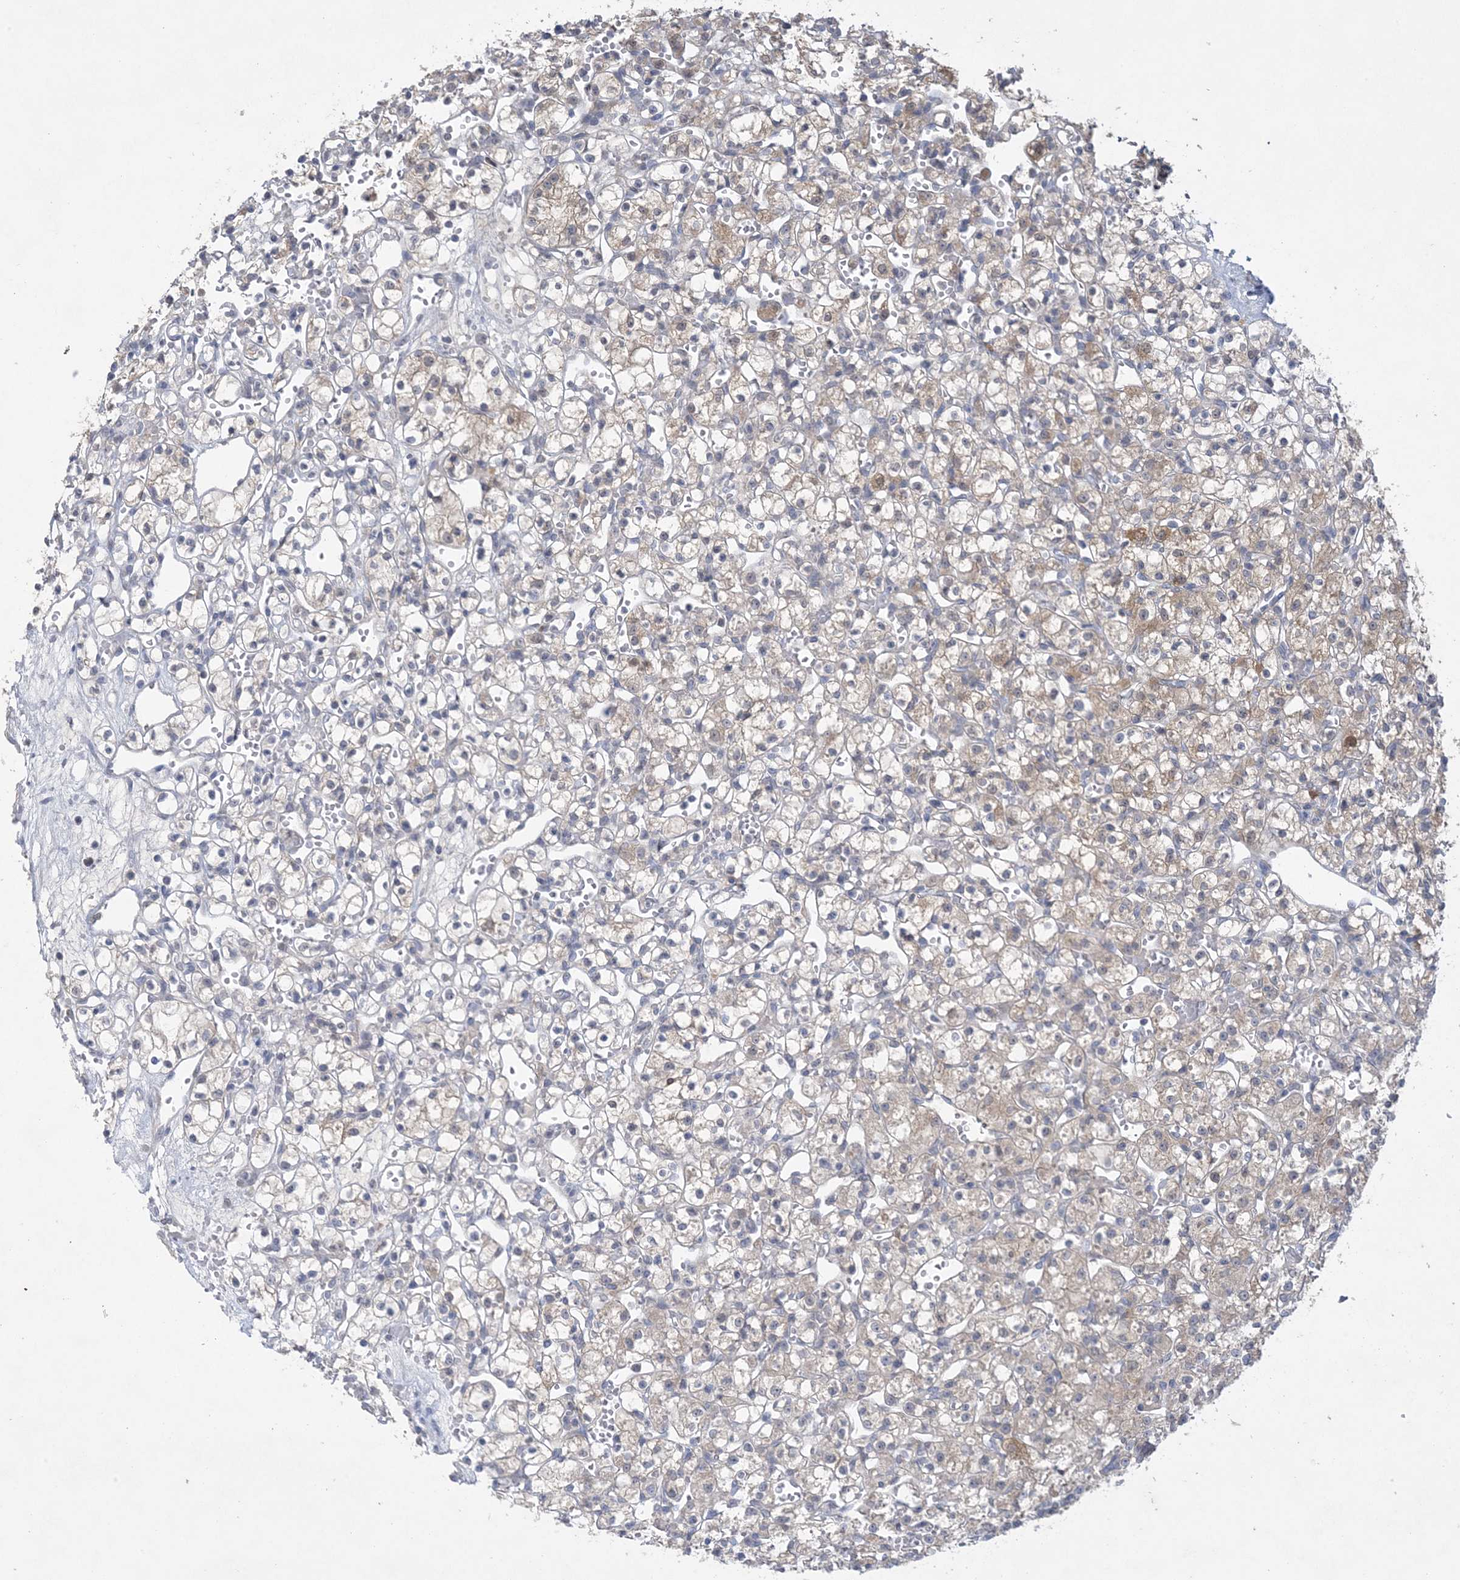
{"staining": {"intensity": "weak", "quantity": "<25%", "location": "cytoplasmic/membranous"}, "tissue": "renal cancer", "cell_type": "Tumor cells", "image_type": "cancer", "snomed": [{"axis": "morphology", "description": "Adenocarcinoma, NOS"}, {"axis": "topography", "description": "Kidney"}], "caption": "A photomicrograph of renal cancer (adenocarcinoma) stained for a protein shows no brown staining in tumor cells.", "gene": "HMGCS1", "patient": {"sex": "female", "age": 59}}